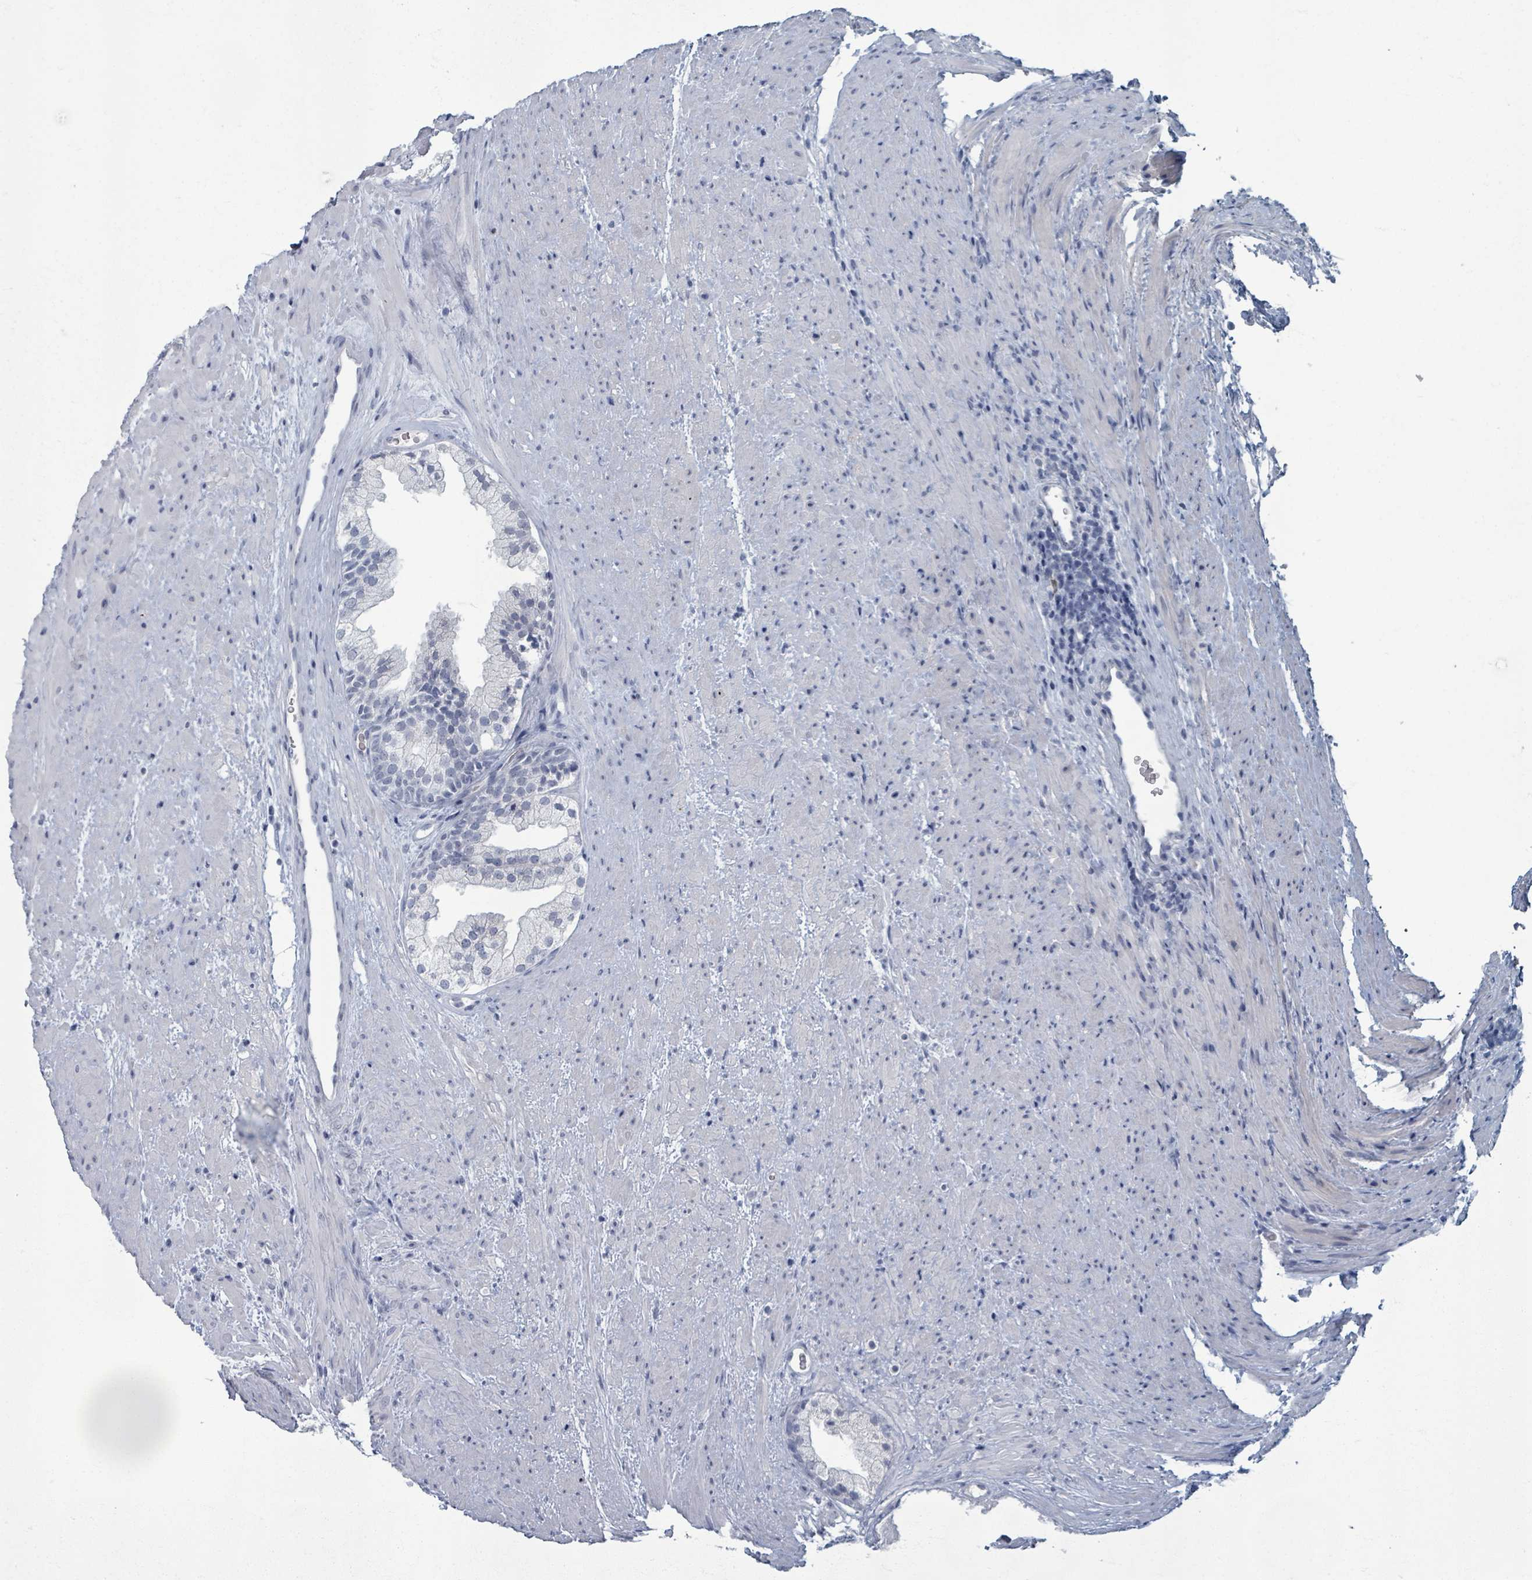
{"staining": {"intensity": "negative", "quantity": "none", "location": "none"}, "tissue": "prostate", "cell_type": "Glandular cells", "image_type": "normal", "snomed": [{"axis": "morphology", "description": "Normal tissue, NOS"}, {"axis": "topography", "description": "Prostate"}], "caption": "Micrograph shows no significant protein positivity in glandular cells of unremarkable prostate. The staining was performed using DAB (3,3'-diaminobenzidine) to visualize the protein expression in brown, while the nuclei were stained in blue with hematoxylin (Magnification: 20x).", "gene": "WNT11", "patient": {"sex": "male", "age": 76}}